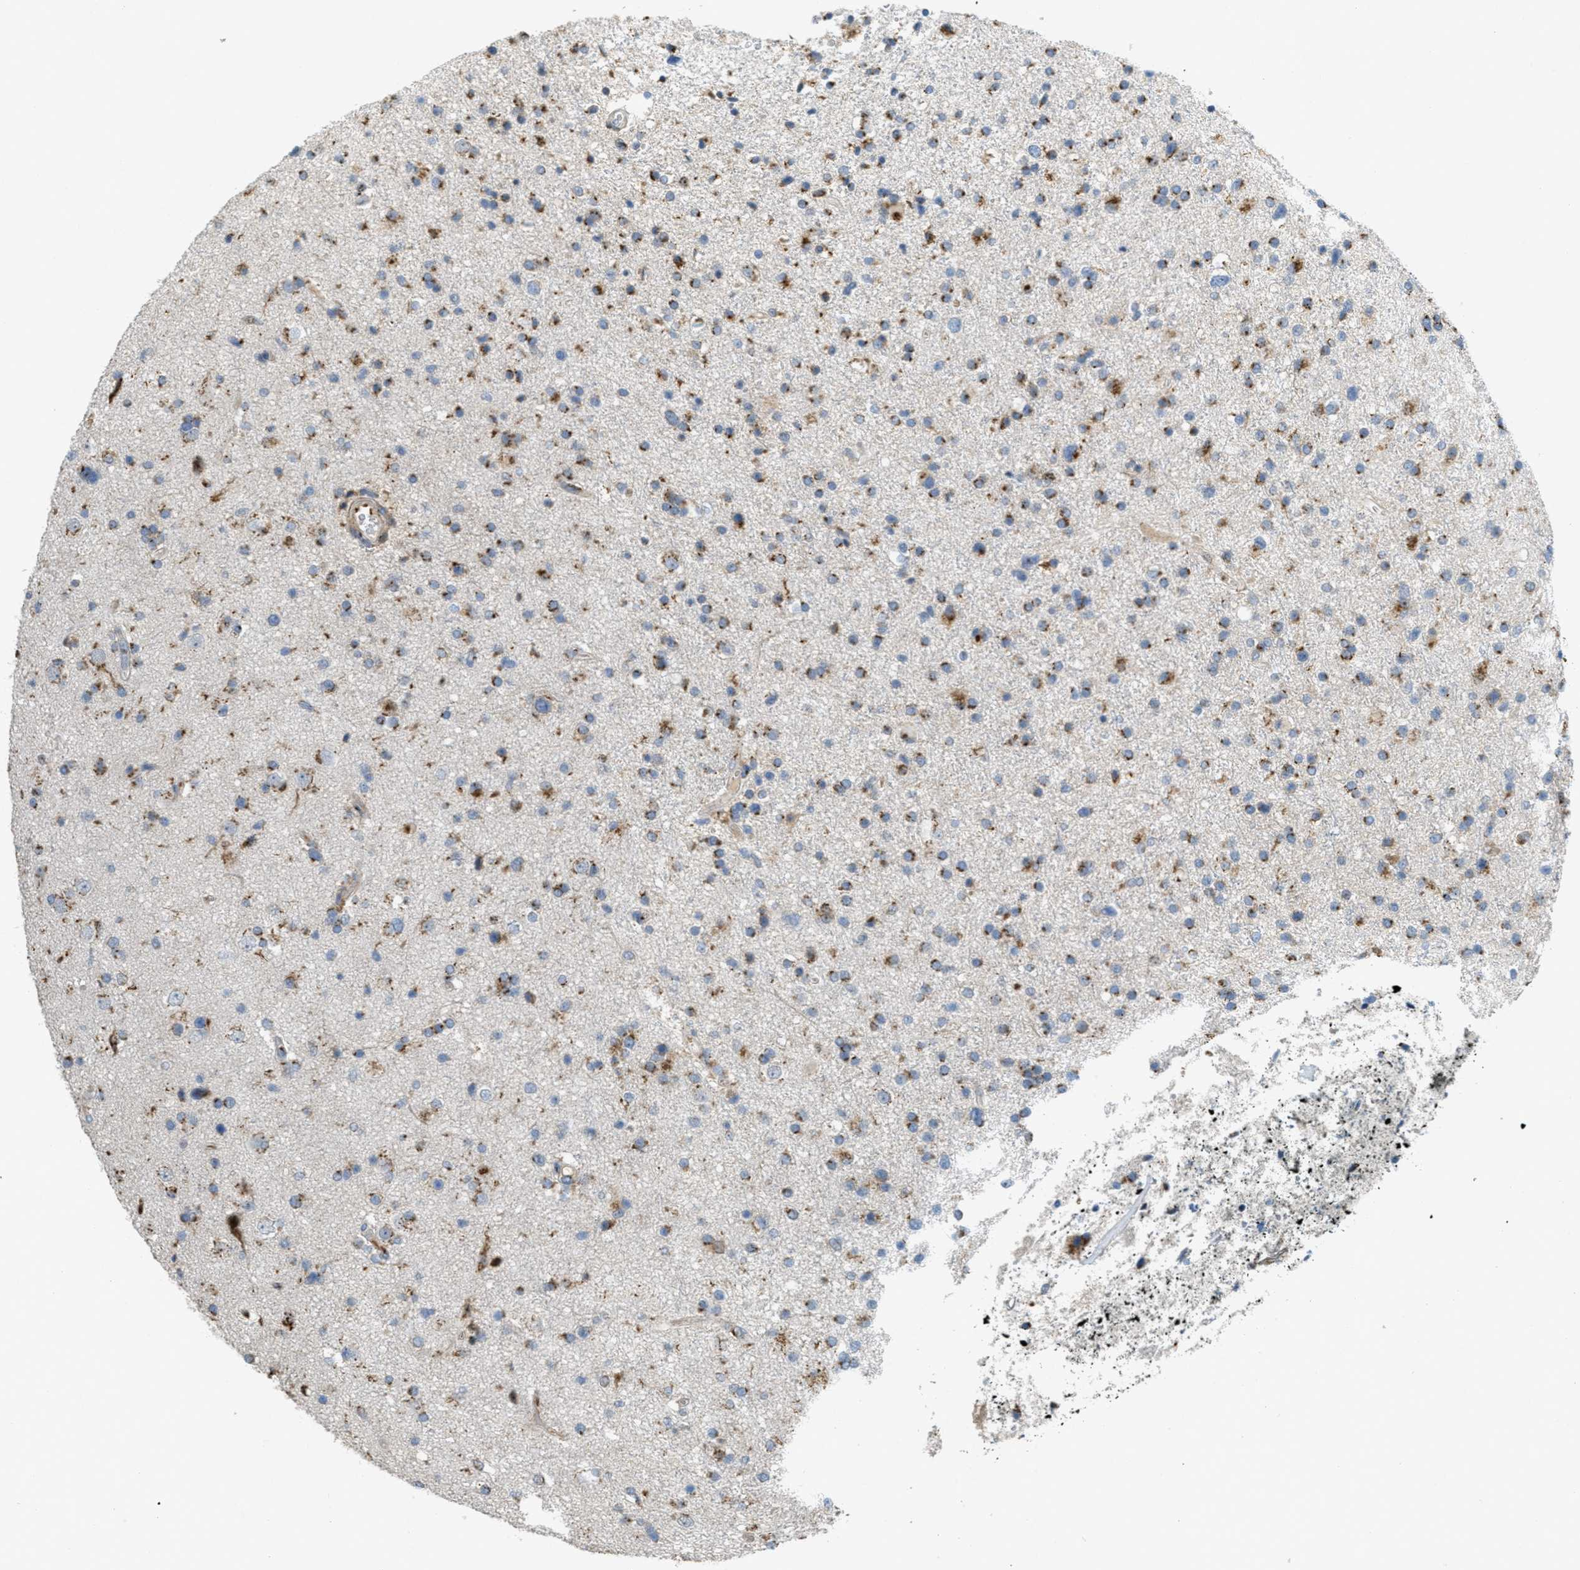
{"staining": {"intensity": "moderate", "quantity": ">75%", "location": "cytoplasmic/membranous"}, "tissue": "glioma", "cell_type": "Tumor cells", "image_type": "cancer", "snomed": [{"axis": "morphology", "description": "Glioma, malignant, High grade"}, {"axis": "topography", "description": "Brain"}], "caption": "High-power microscopy captured an IHC photomicrograph of glioma, revealing moderate cytoplasmic/membranous staining in approximately >75% of tumor cells.", "gene": "ZFPL1", "patient": {"sex": "male", "age": 33}}